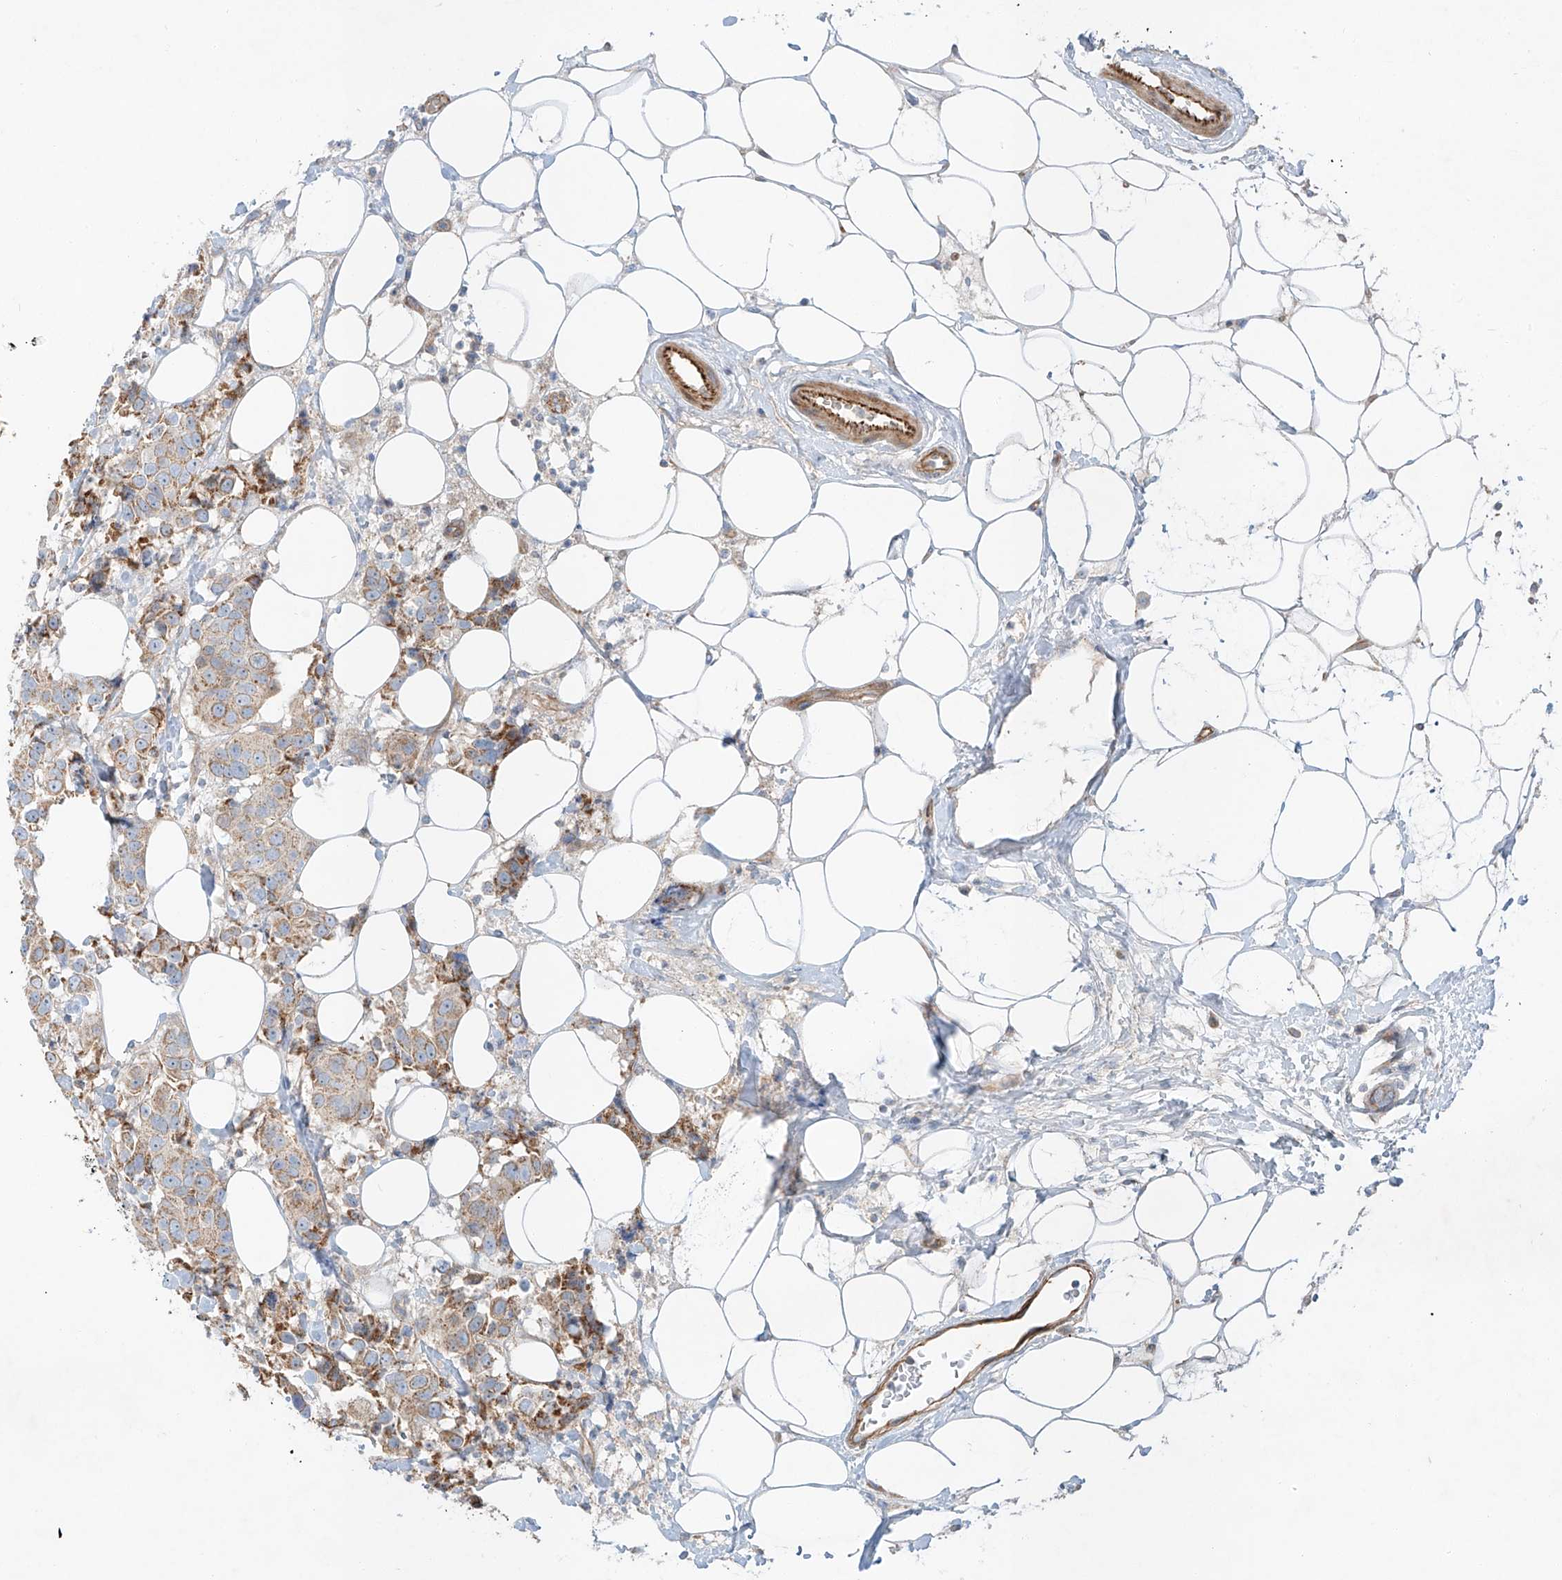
{"staining": {"intensity": "moderate", "quantity": ">75%", "location": "cytoplasmic/membranous"}, "tissue": "breast cancer", "cell_type": "Tumor cells", "image_type": "cancer", "snomed": [{"axis": "morphology", "description": "Normal tissue, NOS"}, {"axis": "morphology", "description": "Duct carcinoma"}, {"axis": "topography", "description": "Breast"}], "caption": "A brown stain highlights moderate cytoplasmic/membranous positivity of a protein in infiltrating ductal carcinoma (breast) tumor cells.", "gene": "AJM1", "patient": {"sex": "female", "age": 39}}